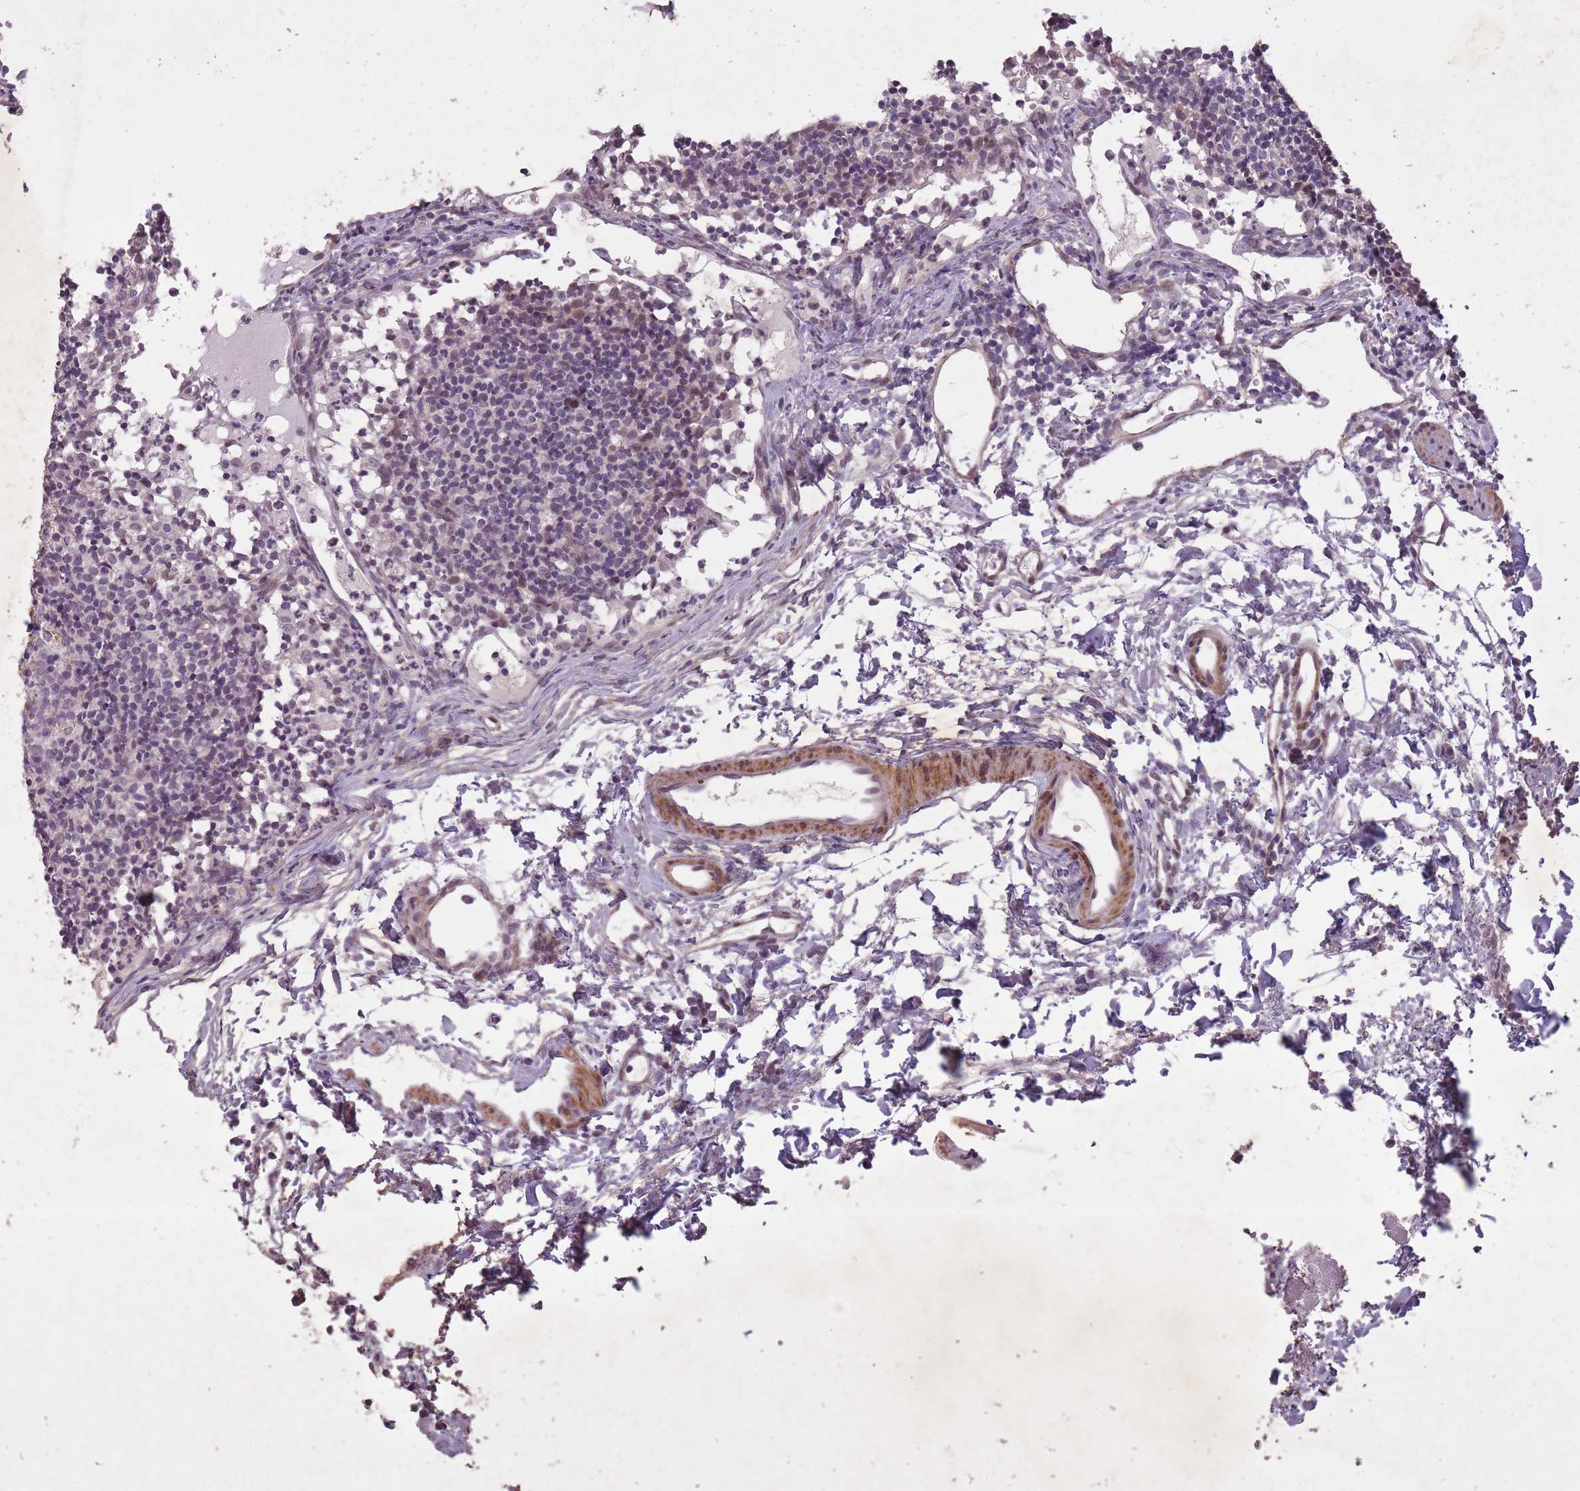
{"staining": {"intensity": "negative", "quantity": "none", "location": "none"}, "tissue": "lymph node", "cell_type": "Germinal center cells", "image_type": "normal", "snomed": [{"axis": "morphology", "description": "Normal tissue, NOS"}, {"axis": "topography", "description": "Lymph node"}], "caption": "This is an immunohistochemistry (IHC) micrograph of unremarkable human lymph node. There is no positivity in germinal center cells.", "gene": "CBX6", "patient": {"sex": "female", "age": 37}}